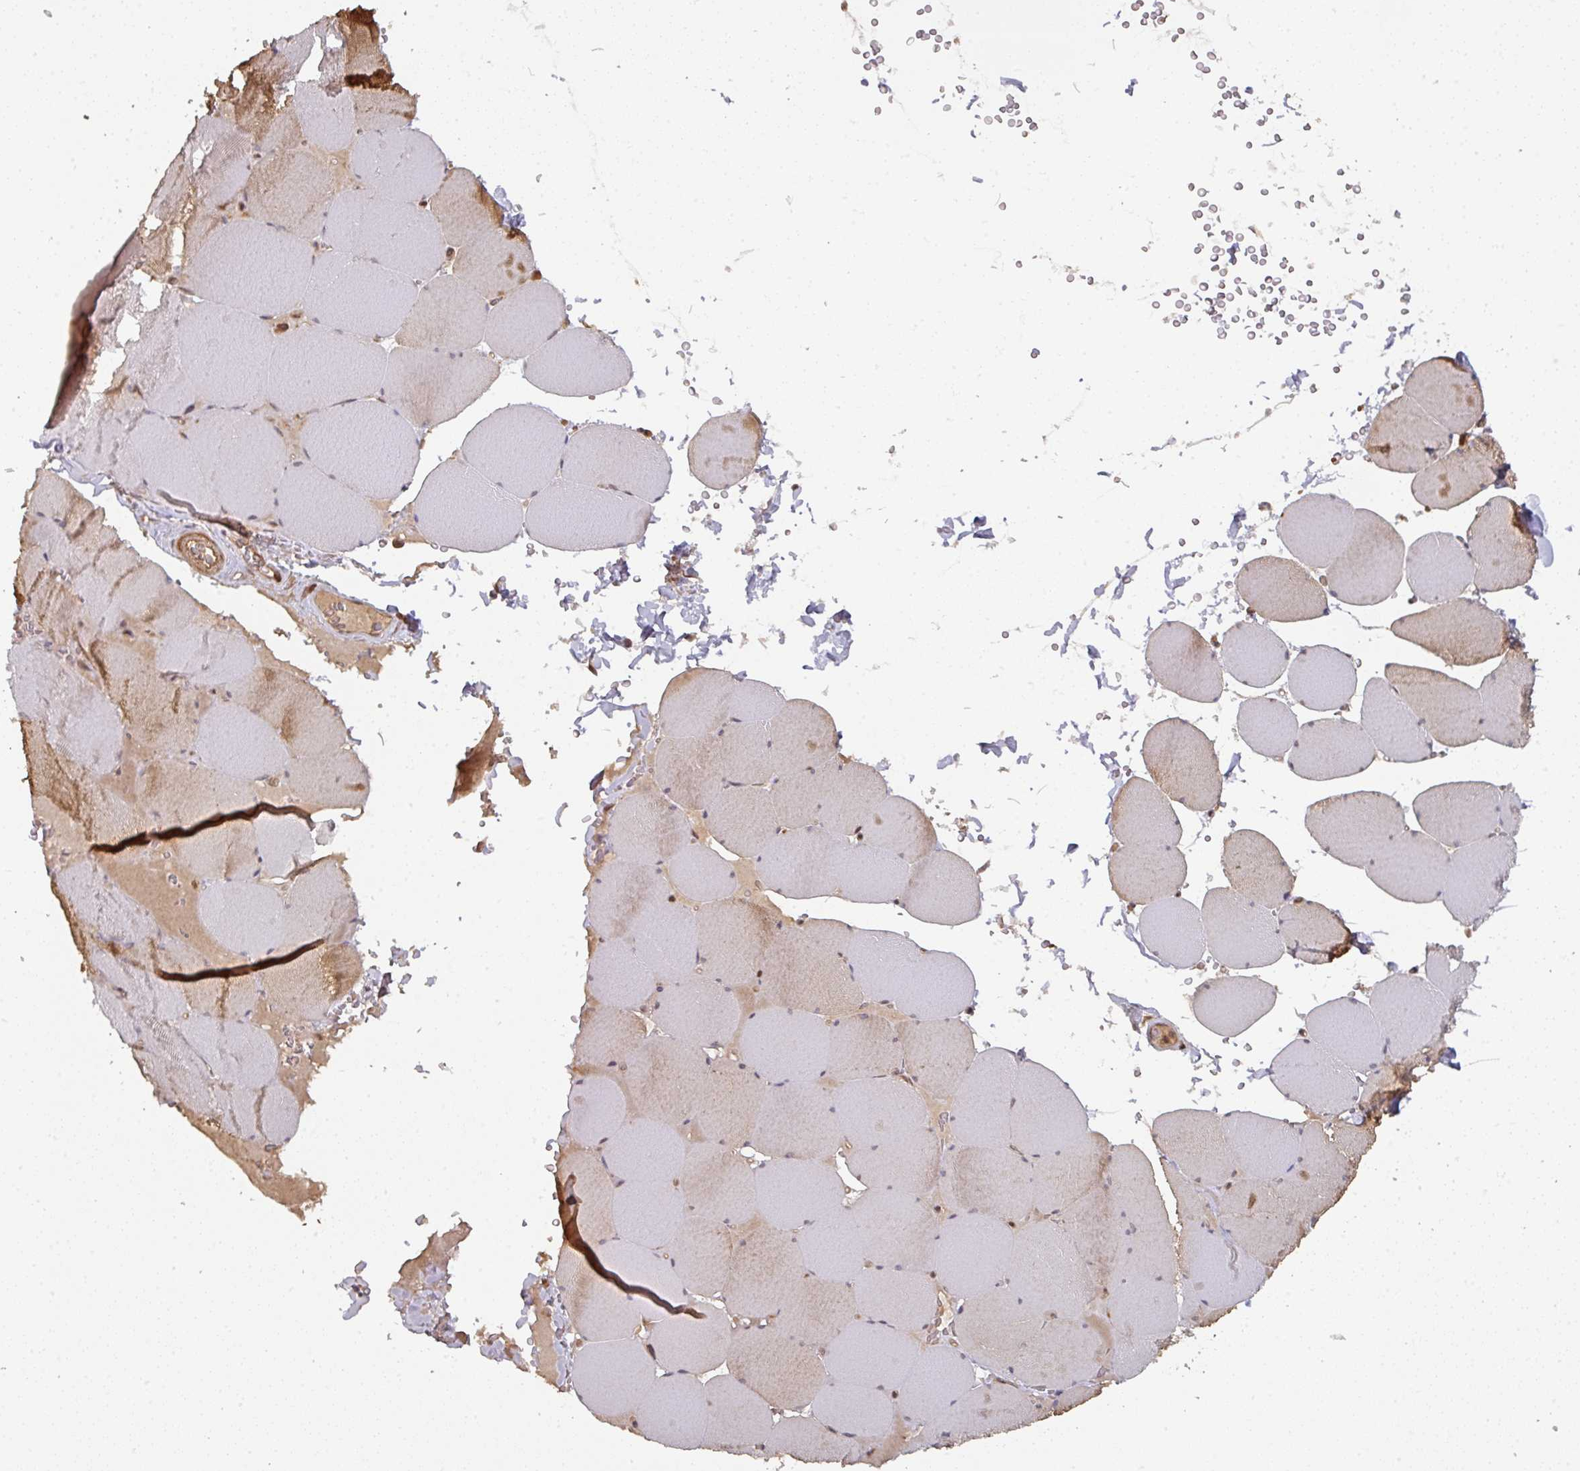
{"staining": {"intensity": "moderate", "quantity": "<25%", "location": "cytoplasmic/membranous"}, "tissue": "skeletal muscle", "cell_type": "Myocytes", "image_type": "normal", "snomed": [{"axis": "morphology", "description": "Normal tissue, NOS"}, {"axis": "topography", "description": "Skeletal muscle"}, {"axis": "topography", "description": "Head-Neck"}], "caption": "Benign skeletal muscle shows moderate cytoplasmic/membranous staining in approximately <25% of myocytes The staining is performed using DAB (3,3'-diaminobenzidine) brown chromogen to label protein expression. The nuclei are counter-stained blue using hematoxylin..", "gene": "EIF4EBP2", "patient": {"sex": "male", "age": 66}}